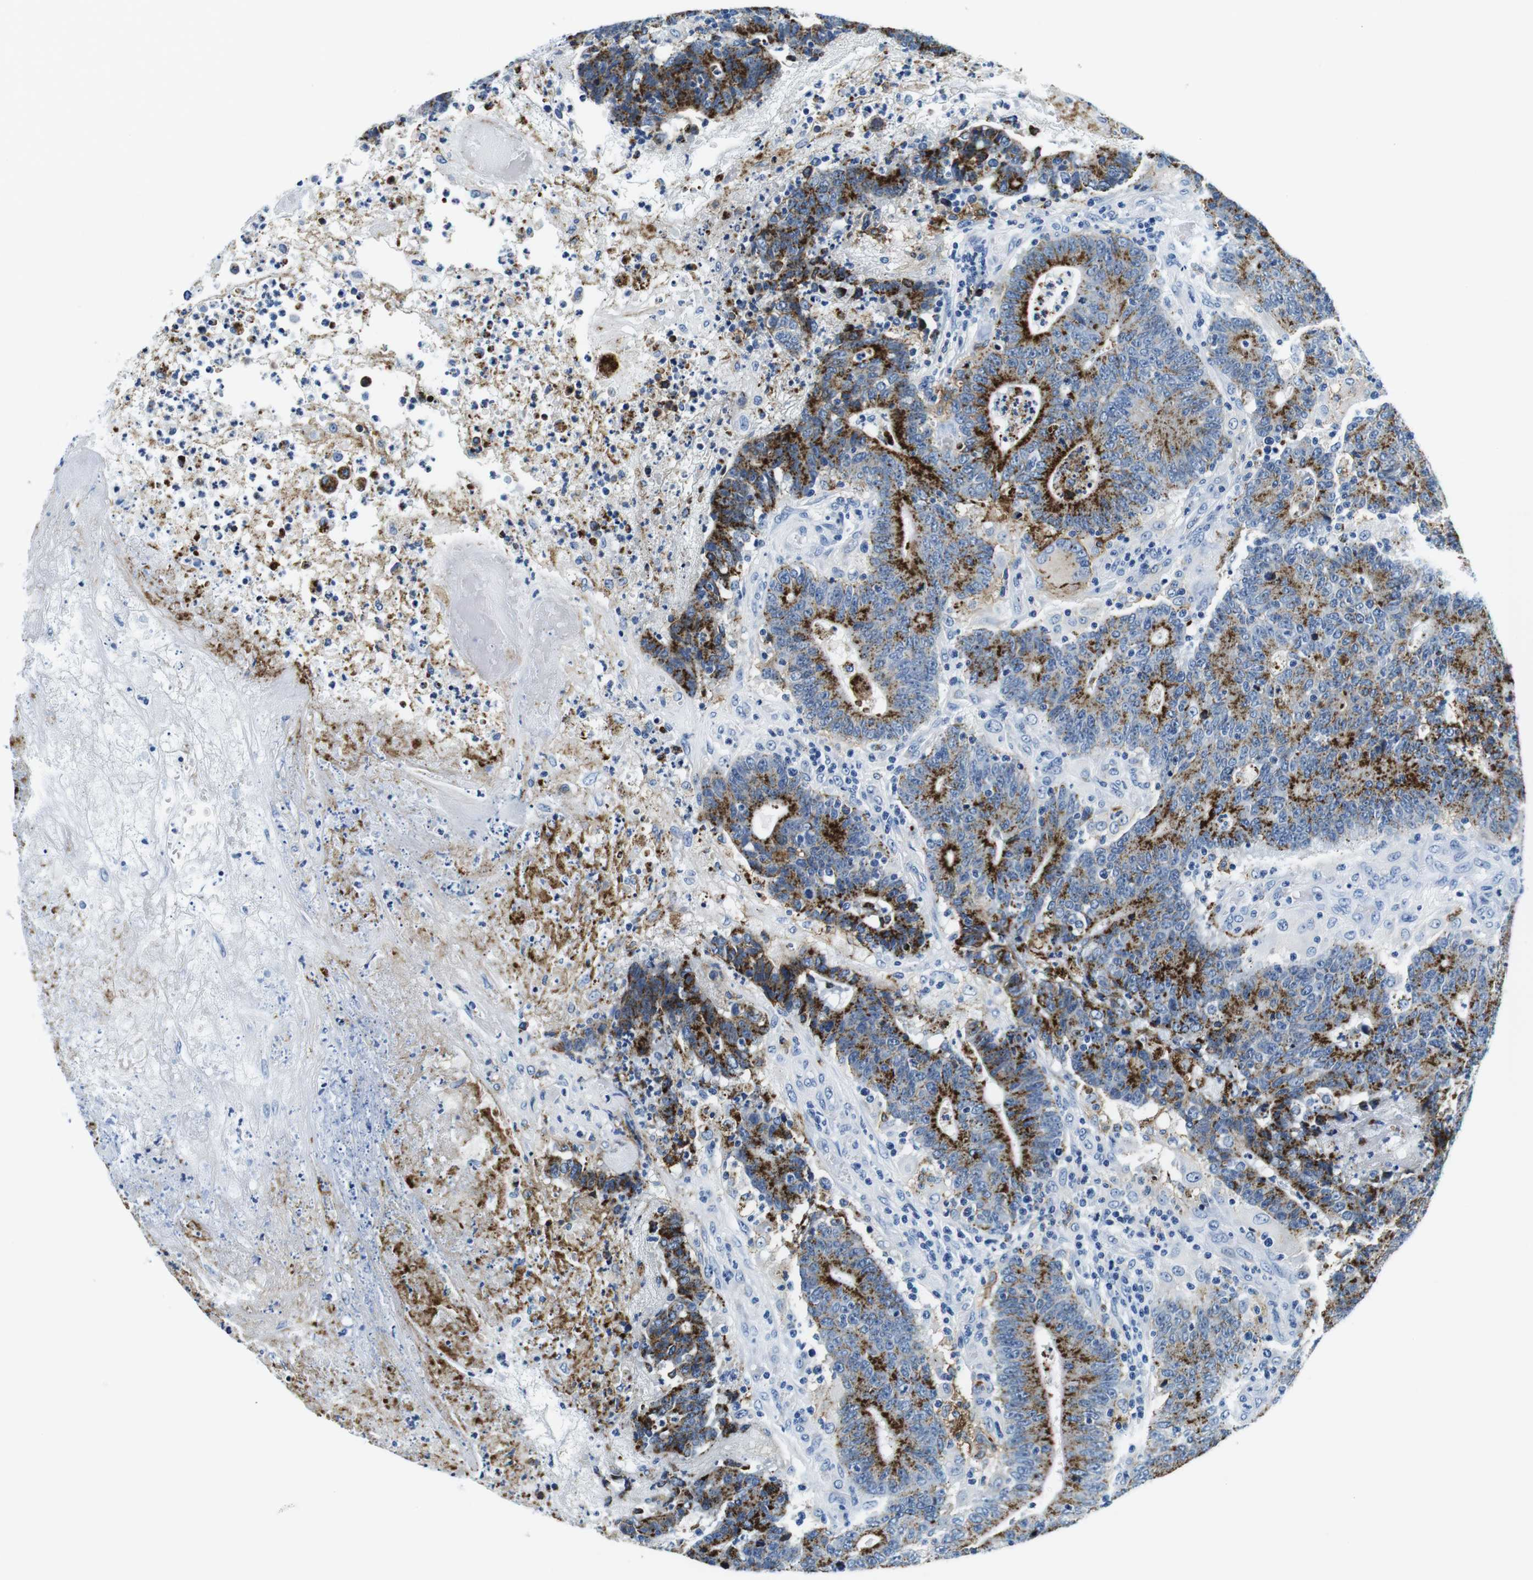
{"staining": {"intensity": "strong", "quantity": "25%-75%", "location": "cytoplasmic/membranous"}, "tissue": "colorectal cancer", "cell_type": "Tumor cells", "image_type": "cancer", "snomed": [{"axis": "morphology", "description": "Normal tissue, NOS"}, {"axis": "morphology", "description": "Adenocarcinoma, NOS"}, {"axis": "topography", "description": "Colon"}], "caption": "This micrograph displays IHC staining of human adenocarcinoma (colorectal), with high strong cytoplasmic/membranous staining in approximately 25%-75% of tumor cells.", "gene": "HLA-DRB1", "patient": {"sex": "female", "age": 75}}